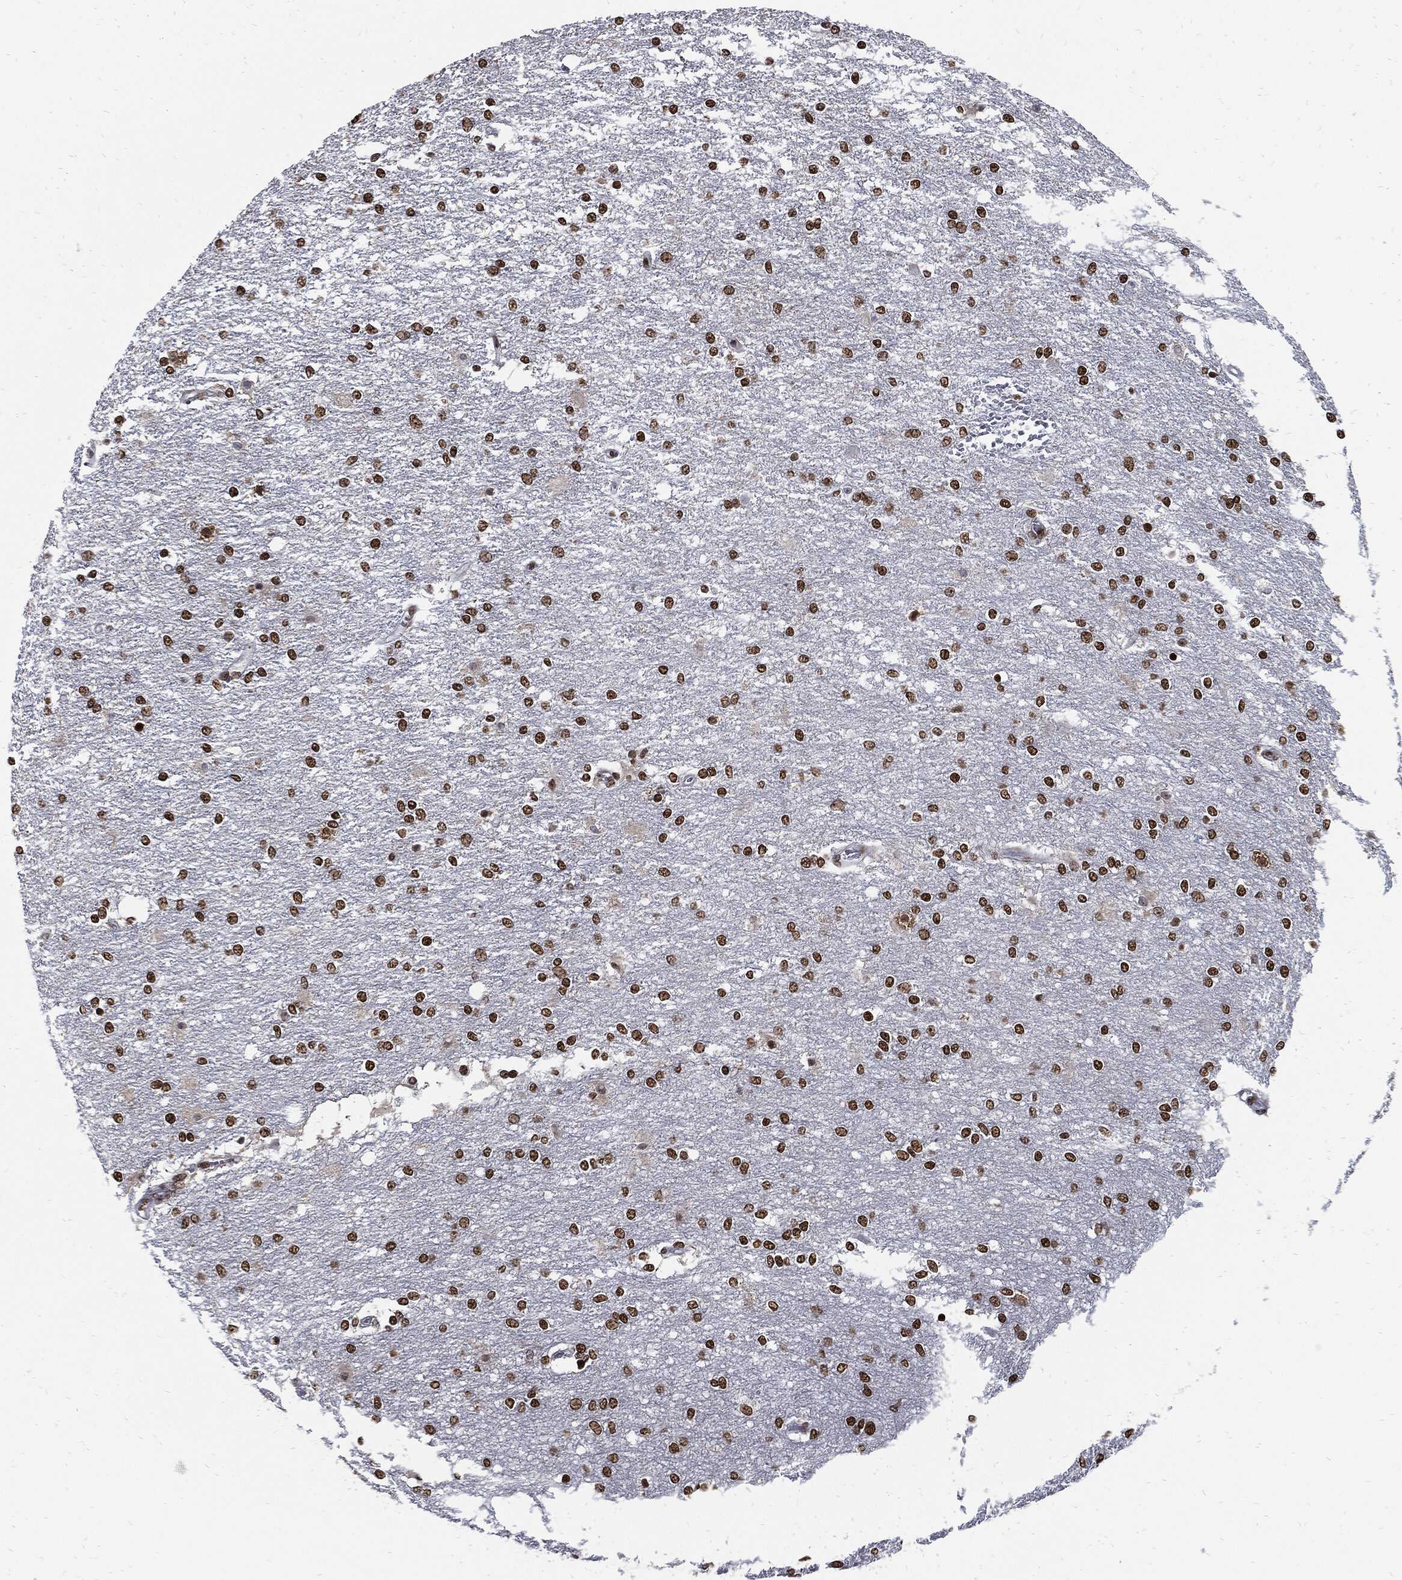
{"staining": {"intensity": "strong", "quantity": ">75%", "location": "nuclear"}, "tissue": "glioma", "cell_type": "Tumor cells", "image_type": "cancer", "snomed": [{"axis": "morphology", "description": "Glioma, malignant, High grade"}, {"axis": "topography", "description": "Brain"}], "caption": "Immunohistochemical staining of human glioma shows high levels of strong nuclear expression in approximately >75% of tumor cells. The staining was performed using DAB to visualize the protein expression in brown, while the nuclei were stained in blue with hematoxylin (Magnification: 20x).", "gene": "TERF2", "patient": {"sex": "female", "age": 61}}